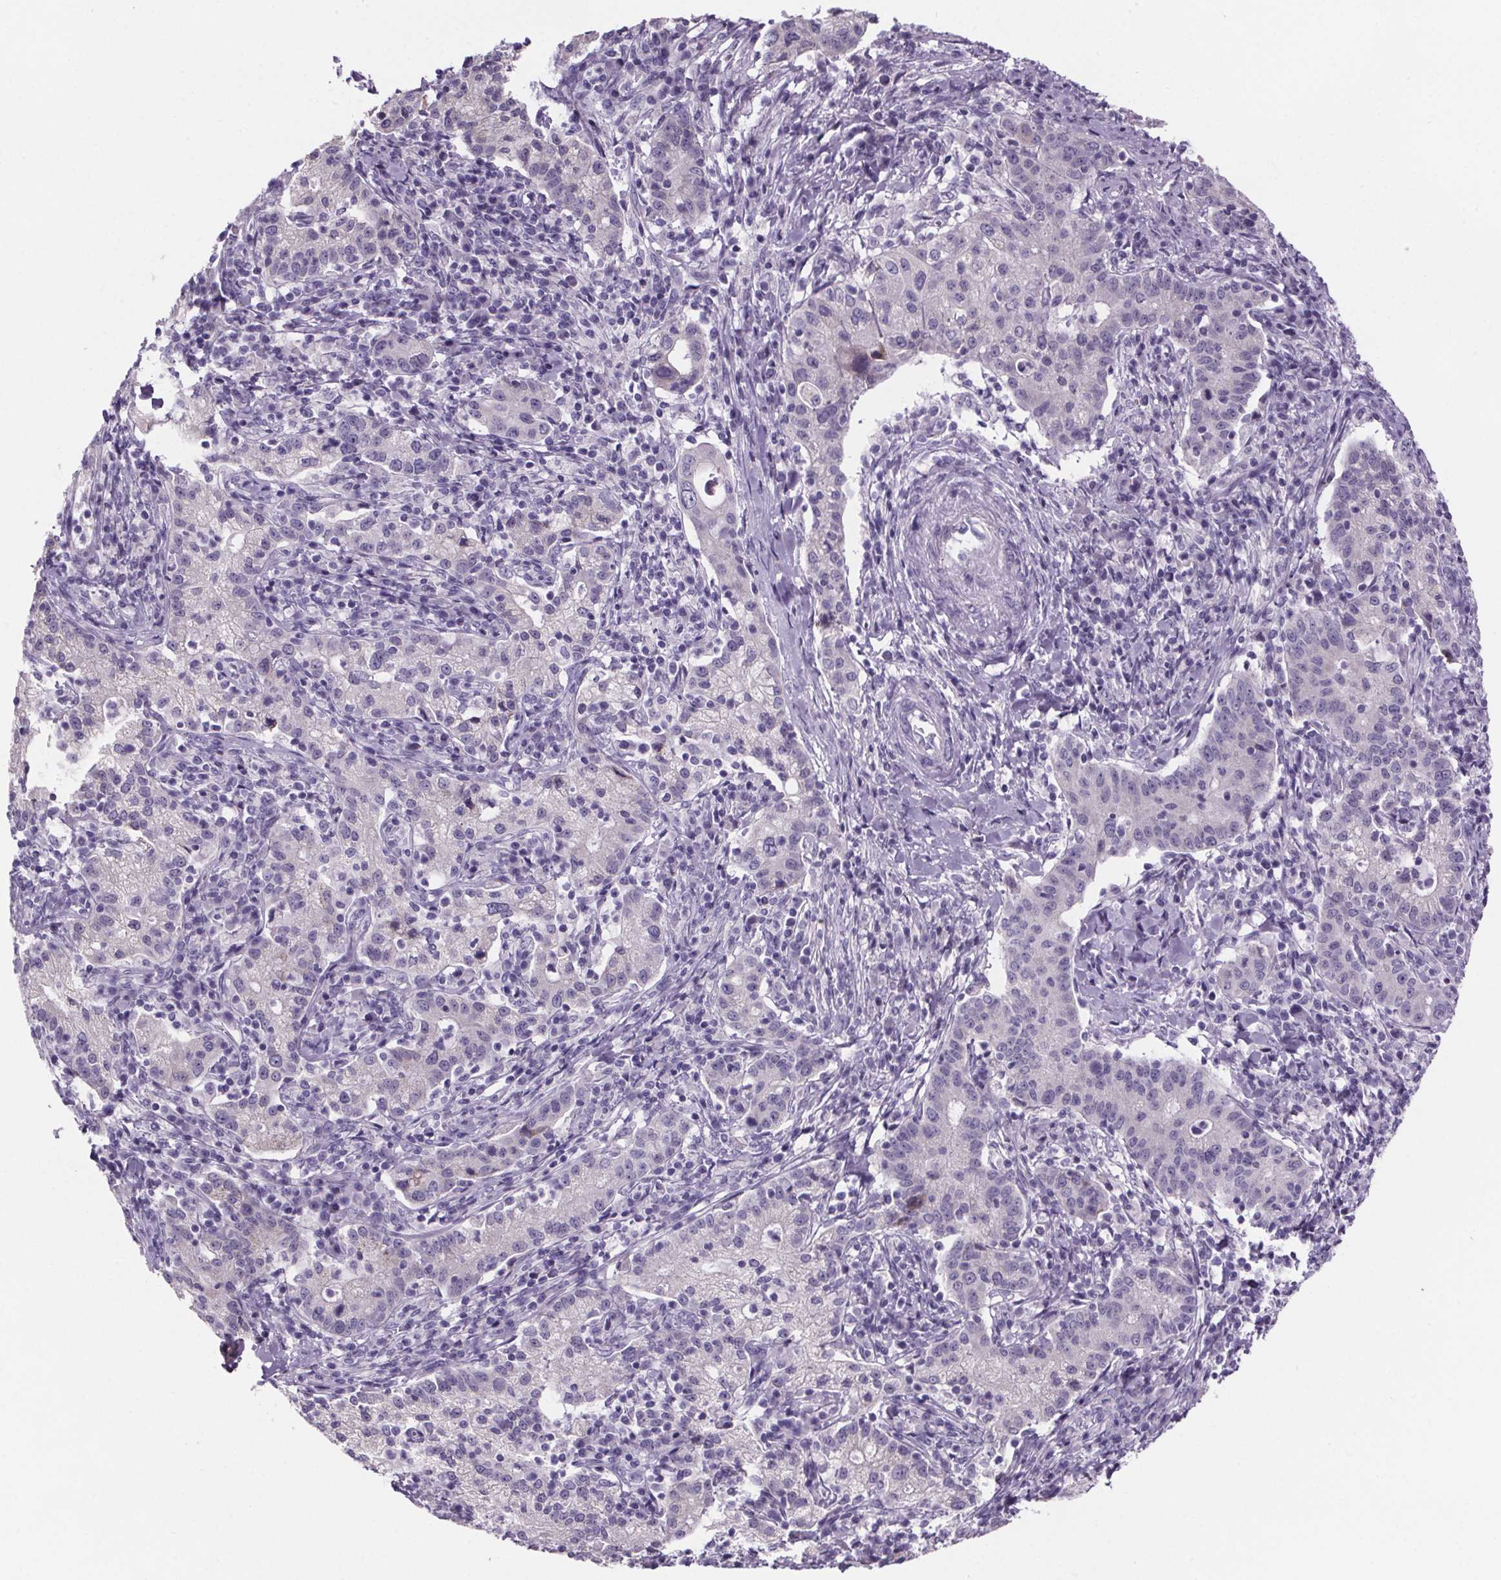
{"staining": {"intensity": "negative", "quantity": "none", "location": "none"}, "tissue": "cervical cancer", "cell_type": "Tumor cells", "image_type": "cancer", "snomed": [{"axis": "morphology", "description": "Normal tissue, NOS"}, {"axis": "morphology", "description": "Adenocarcinoma, NOS"}, {"axis": "topography", "description": "Cervix"}], "caption": "DAB (3,3'-diaminobenzidine) immunohistochemical staining of cervical adenocarcinoma displays no significant expression in tumor cells. (DAB (3,3'-diaminobenzidine) immunohistochemistry (IHC) with hematoxylin counter stain).", "gene": "CUBN", "patient": {"sex": "female", "age": 44}}